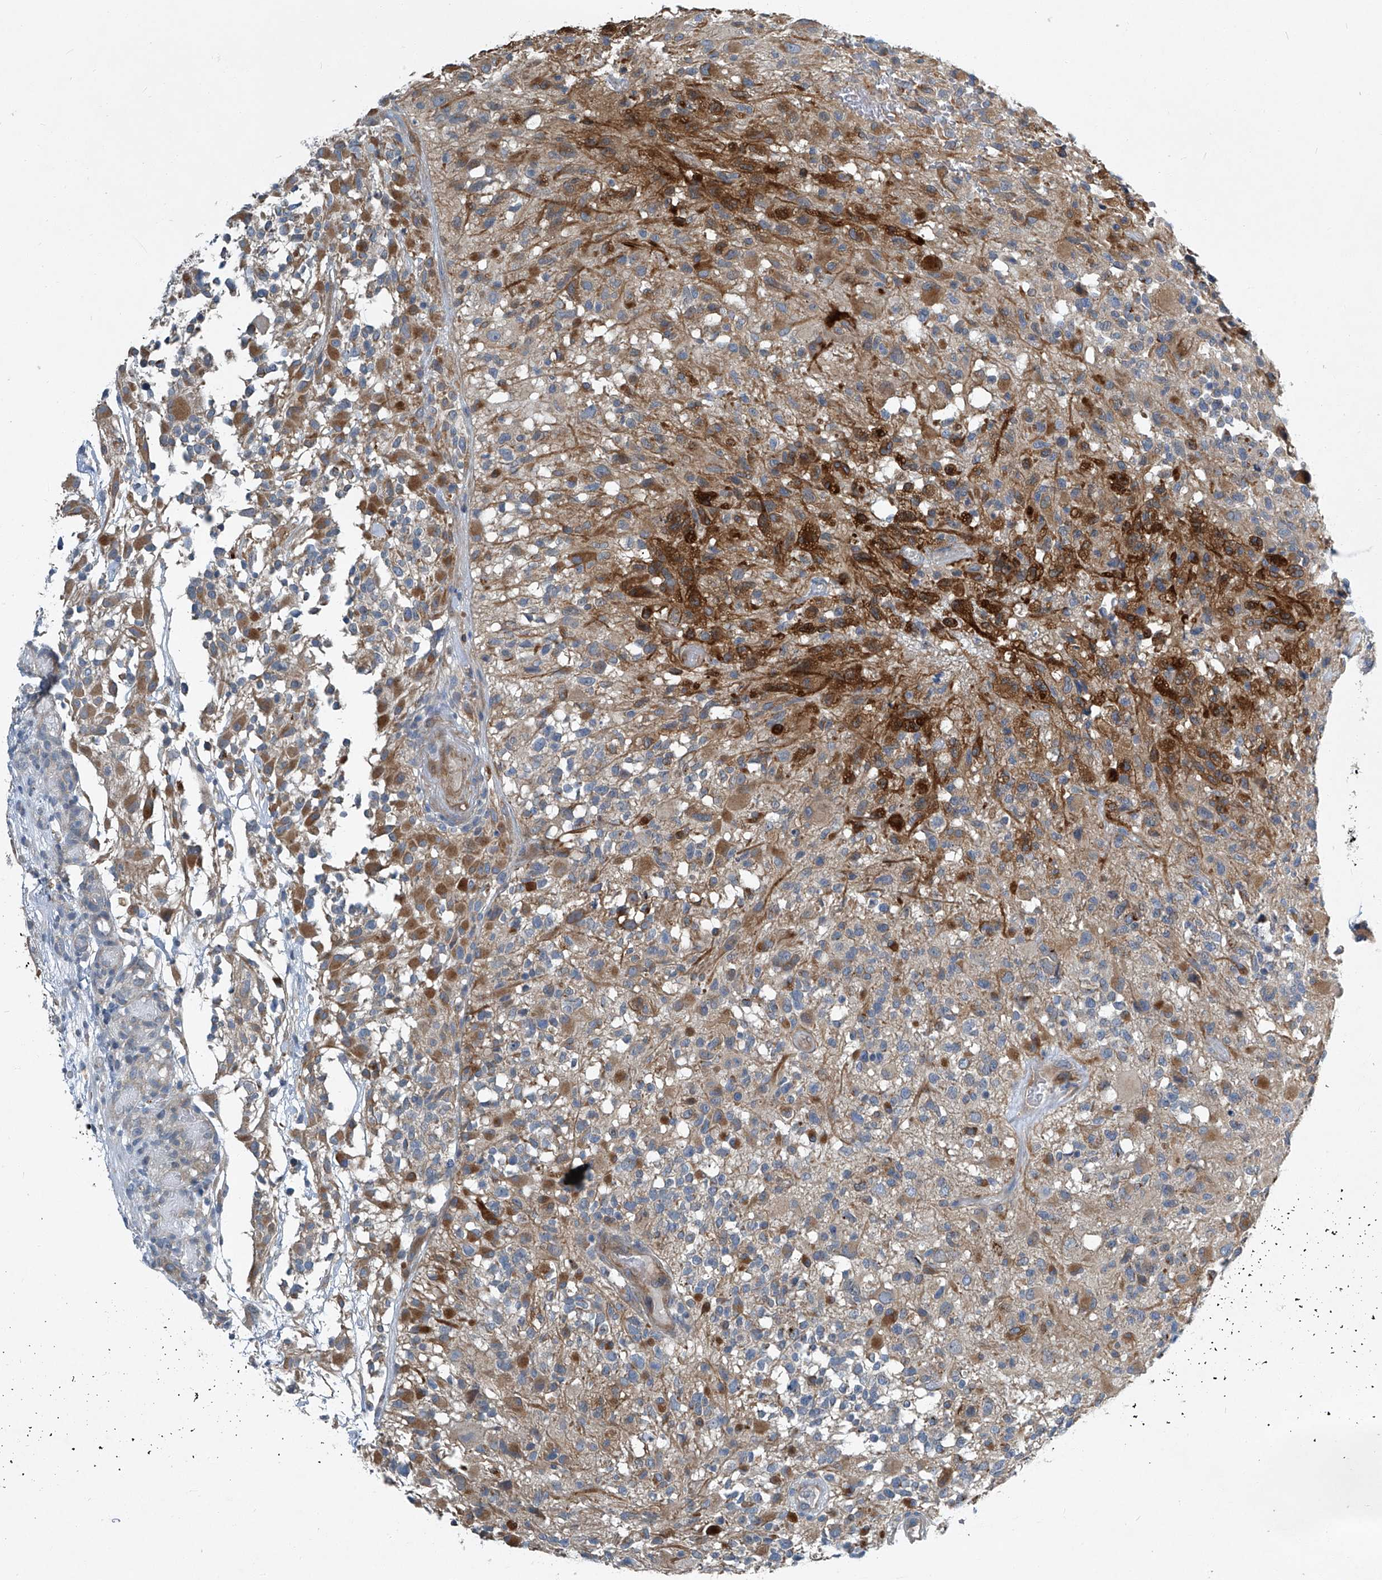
{"staining": {"intensity": "moderate", "quantity": "<25%", "location": "cytoplasmic/membranous"}, "tissue": "glioma", "cell_type": "Tumor cells", "image_type": "cancer", "snomed": [{"axis": "morphology", "description": "Glioma, malignant, High grade"}, {"axis": "morphology", "description": "Glioblastoma, NOS"}, {"axis": "topography", "description": "Brain"}], "caption": "A high-resolution histopathology image shows IHC staining of malignant glioma (high-grade), which demonstrates moderate cytoplasmic/membranous expression in approximately <25% of tumor cells. The staining was performed using DAB (3,3'-diaminobenzidine) to visualize the protein expression in brown, while the nuclei were stained in blue with hematoxylin (Magnification: 20x).", "gene": "SLC26A11", "patient": {"sex": "male", "age": 60}}